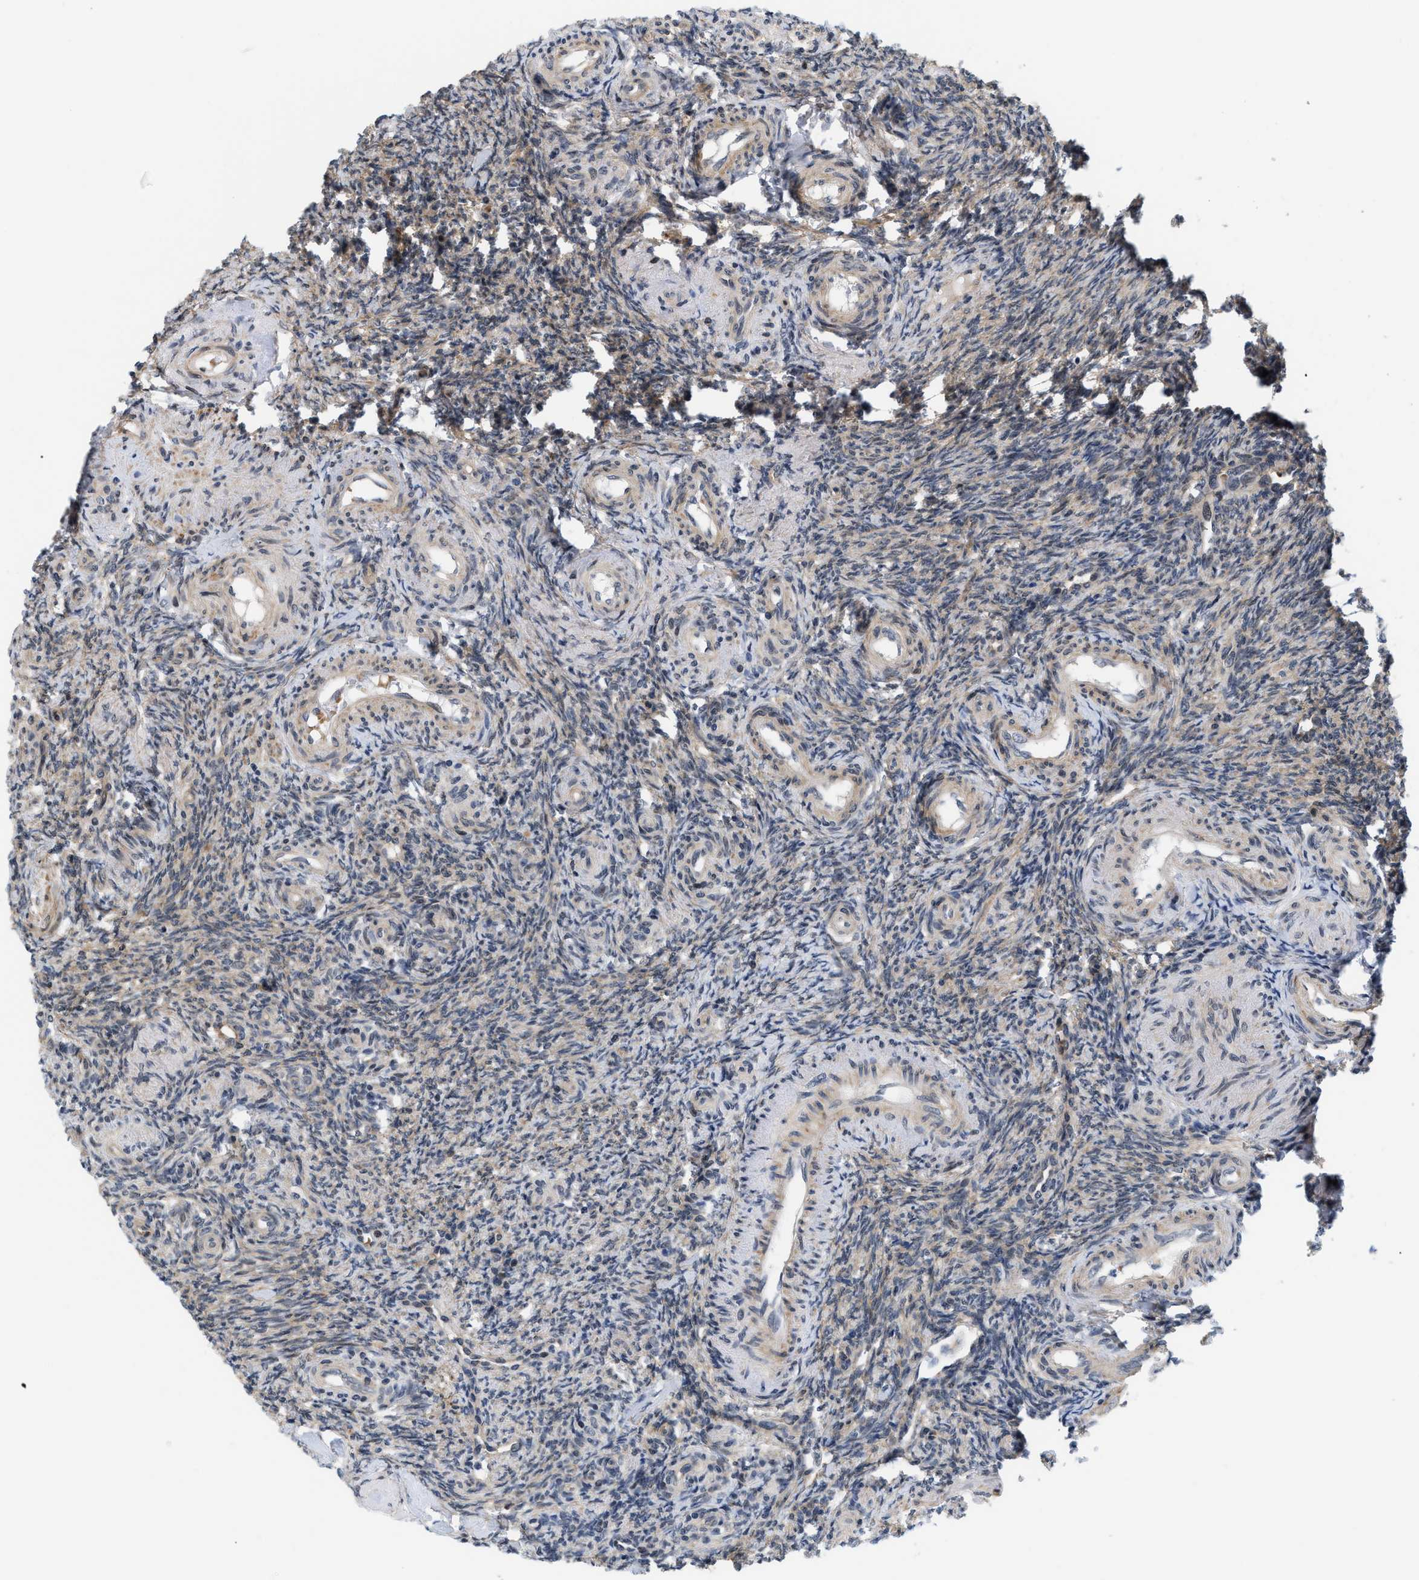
{"staining": {"intensity": "moderate", "quantity": "25%-75%", "location": "cytoplasmic/membranous"}, "tissue": "ovary", "cell_type": "Ovarian stroma cells", "image_type": "normal", "snomed": [{"axis": "morphology", "description": "Normal tissue, NOS"}, {"axis": "topography", "description": "Ovary"}], "caption": "There is medium levels of moderate cytoplasmic/membranous expression in ovarian stroma cells of normal ovary, as demonstrated by immunohistochemical staining (brown color).", "gene": "GPRASP2", "patient": {"sex": "female", "age": 41}}